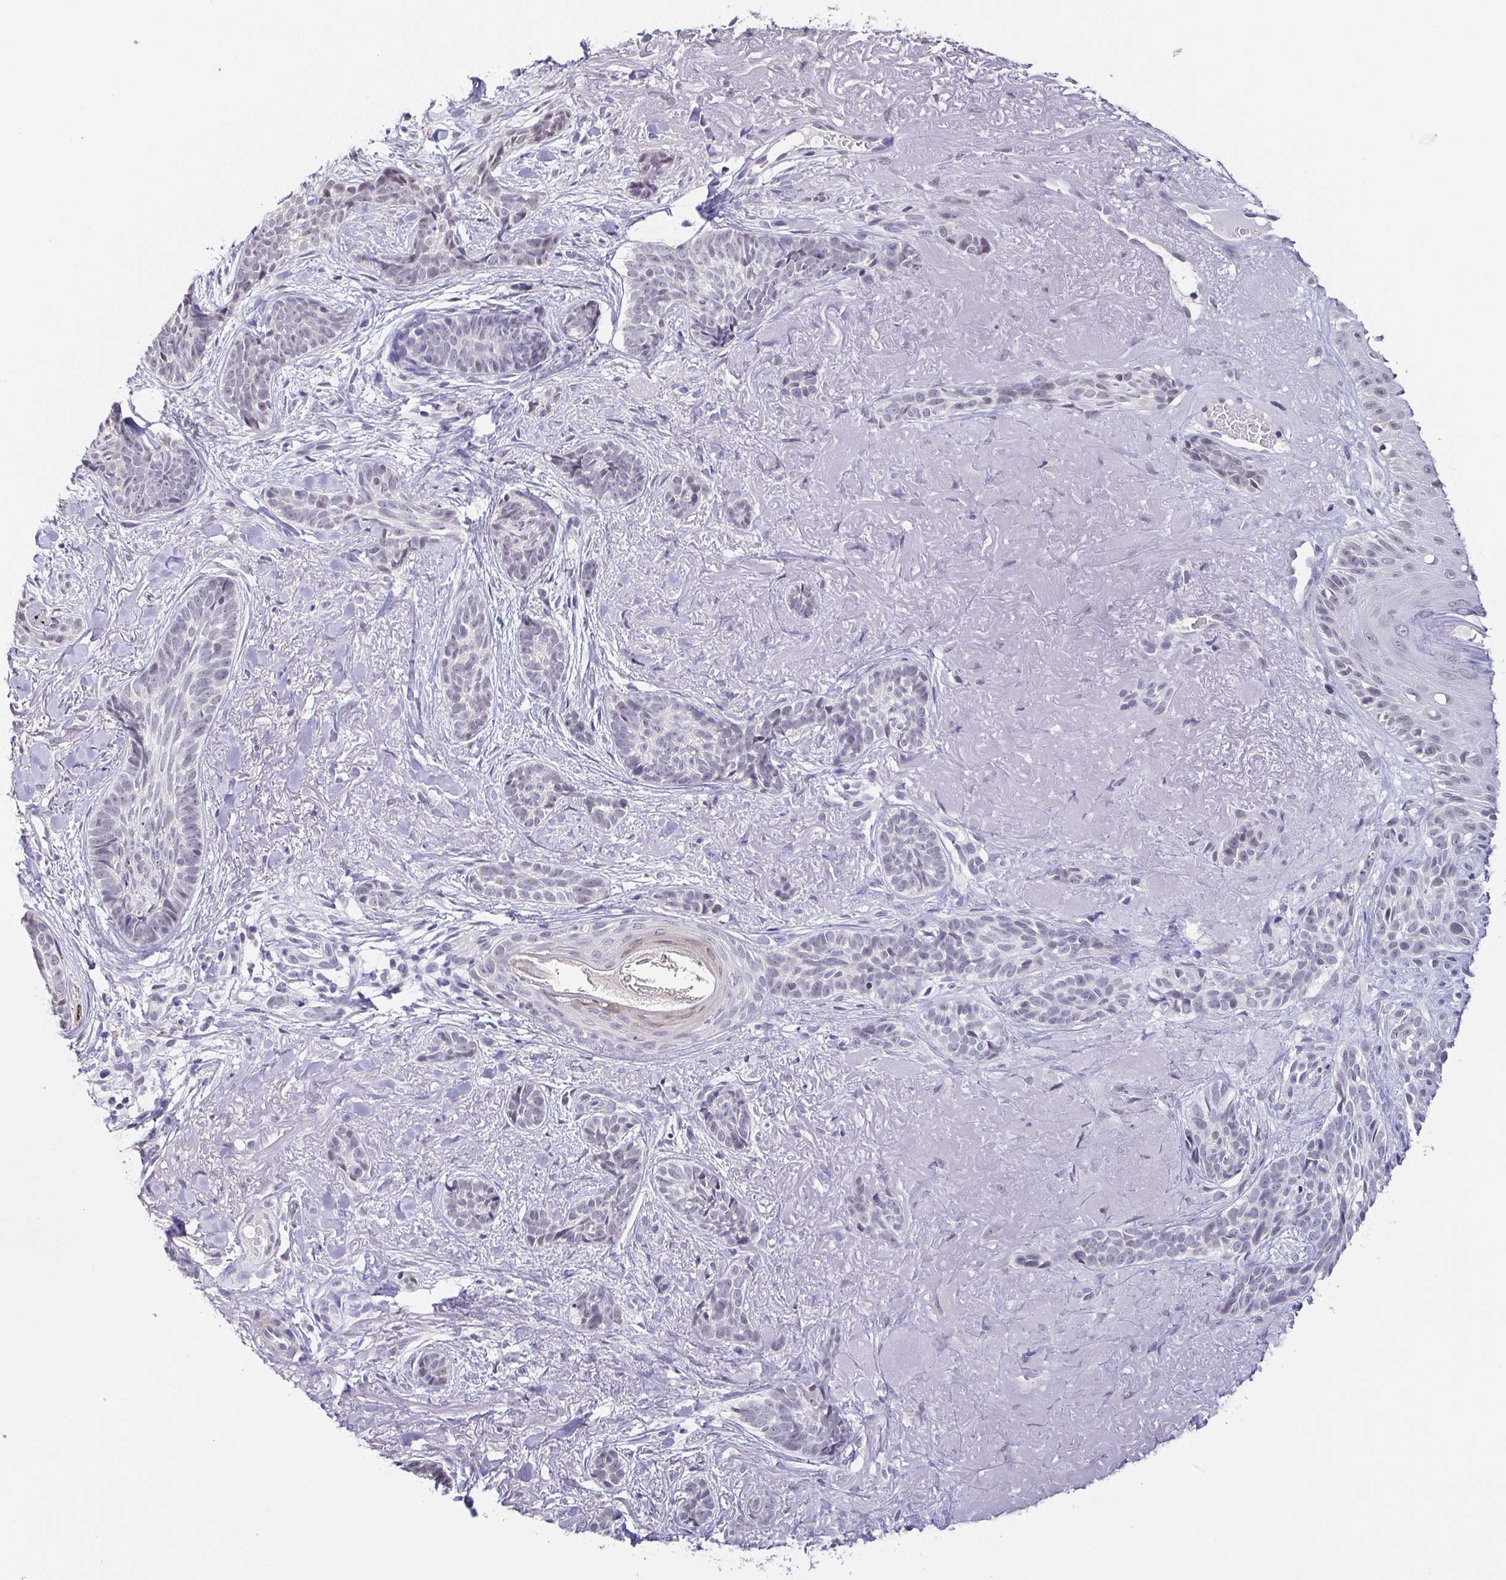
{"staining": {"intensity": "negative", "quantity": "none", "location": "none"}, "tissue": "skin cancer", "cell_type": "Tumor cells", "image_type": "cancer", "snomed": [{"axis": "morphology", "description": "Basal cell carcinoma"}, {"axis": "morphology", "description": "BCC, high aggressive"}, {"axis": "topography", "description": "Skin"}], "caption": "Human skin cancer stained for a protein using immunohistochemistry exhibits no positivity in tumor cells.", "gene": "NEFH", "patient": {"sex": "female", "age": 79}}